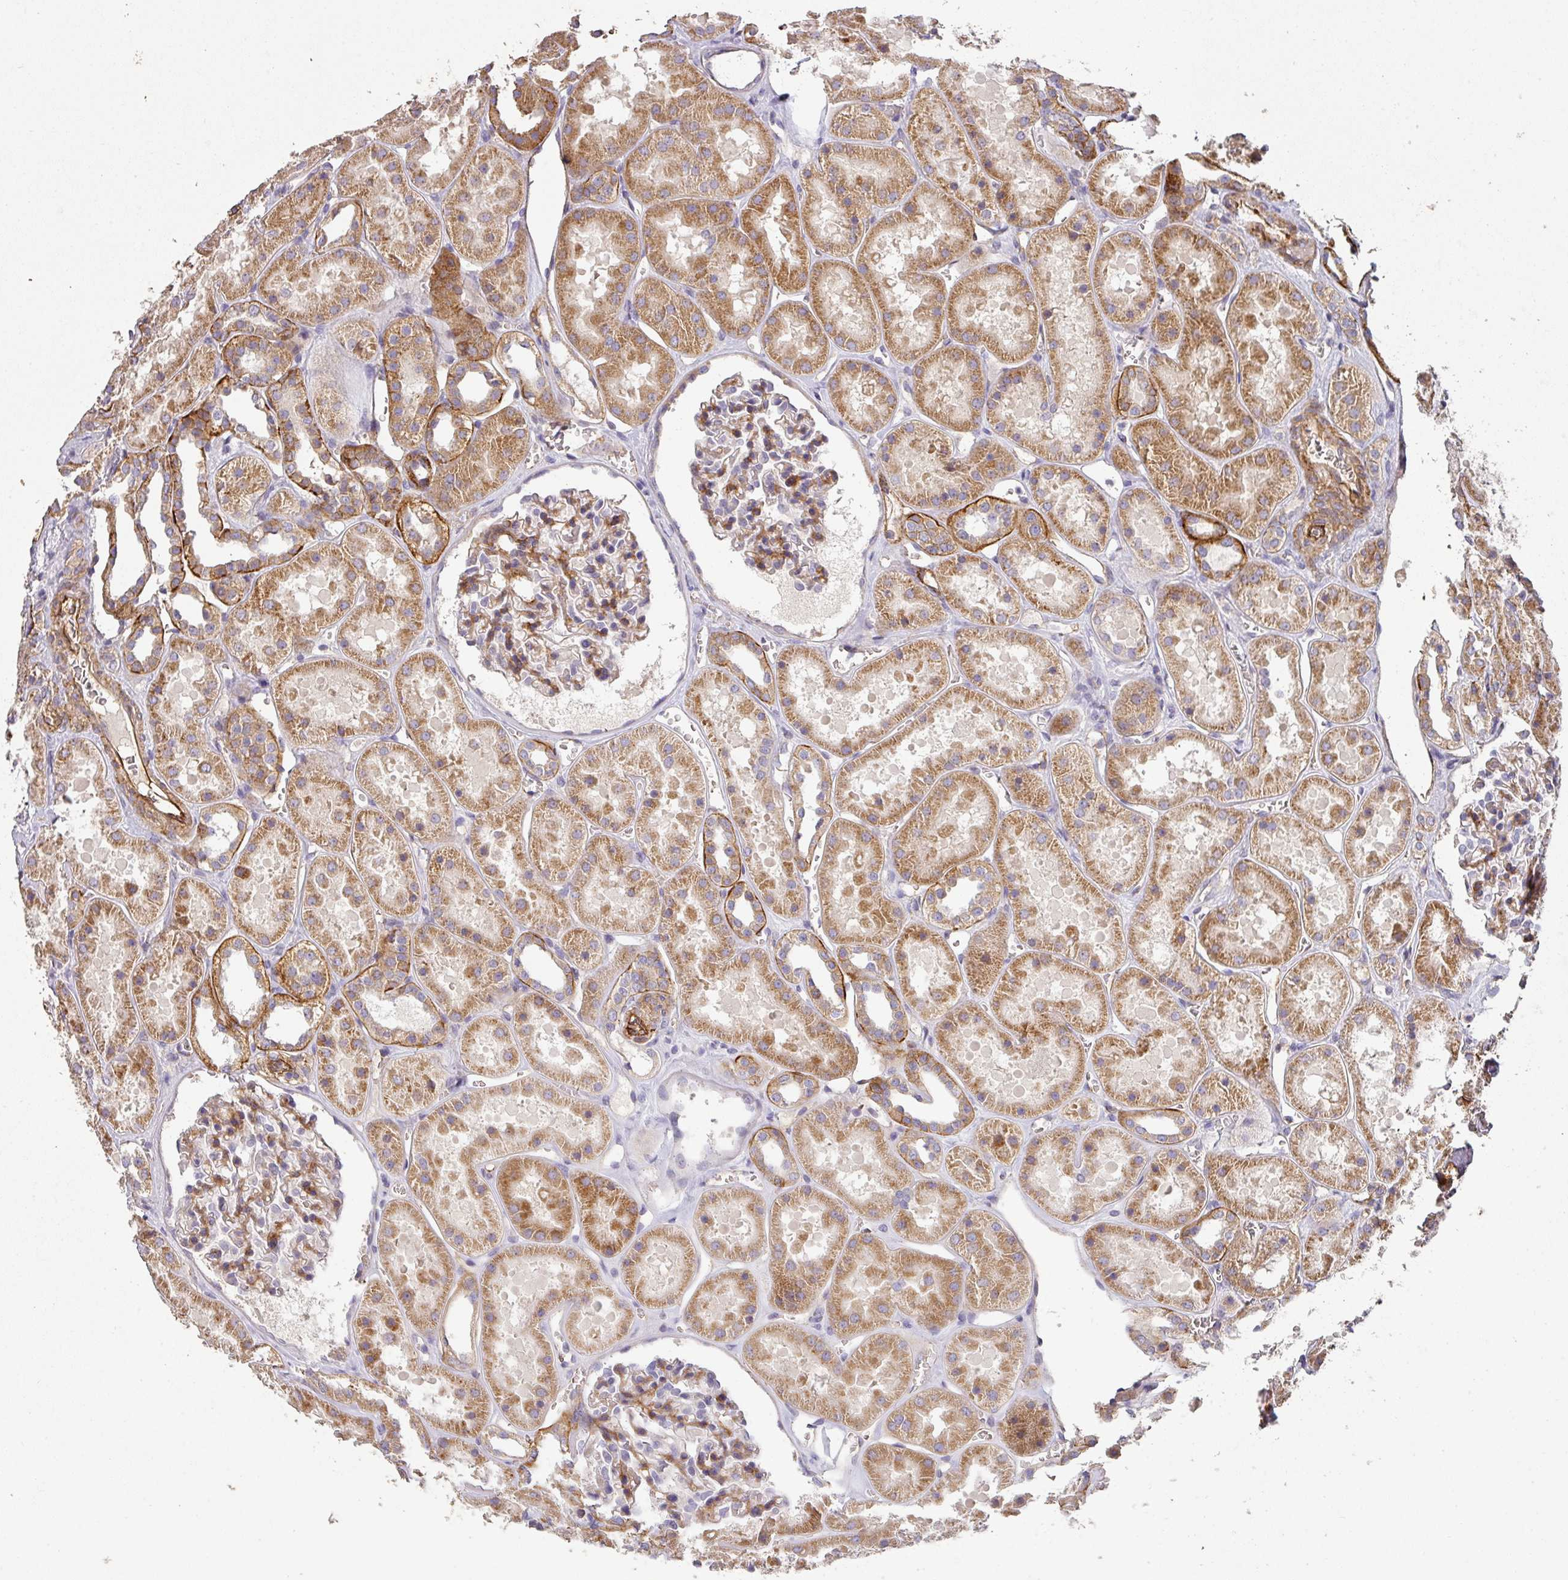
{"staining": {"intensity": "moderate", "quantity": "<25%", "location": "cytoplasmic/membranous"}, "tissue": "kidney", "cell_type": "Cells in glomeruli", "image_type": "normal", "snomed": [{"axis": "morphology", "description": "Normal tissue, NOS"}, {"axis": "topography", "description": "Kidney"}], "caption": "Immunohistochemistry (IHC) of benign human kidney shows low levels of moderate cytoplasmic/membranous expression in about <25% of cells in glomeruli.", "gene": "PCDH1", "patient": {"sex": "female", "age": 41}}